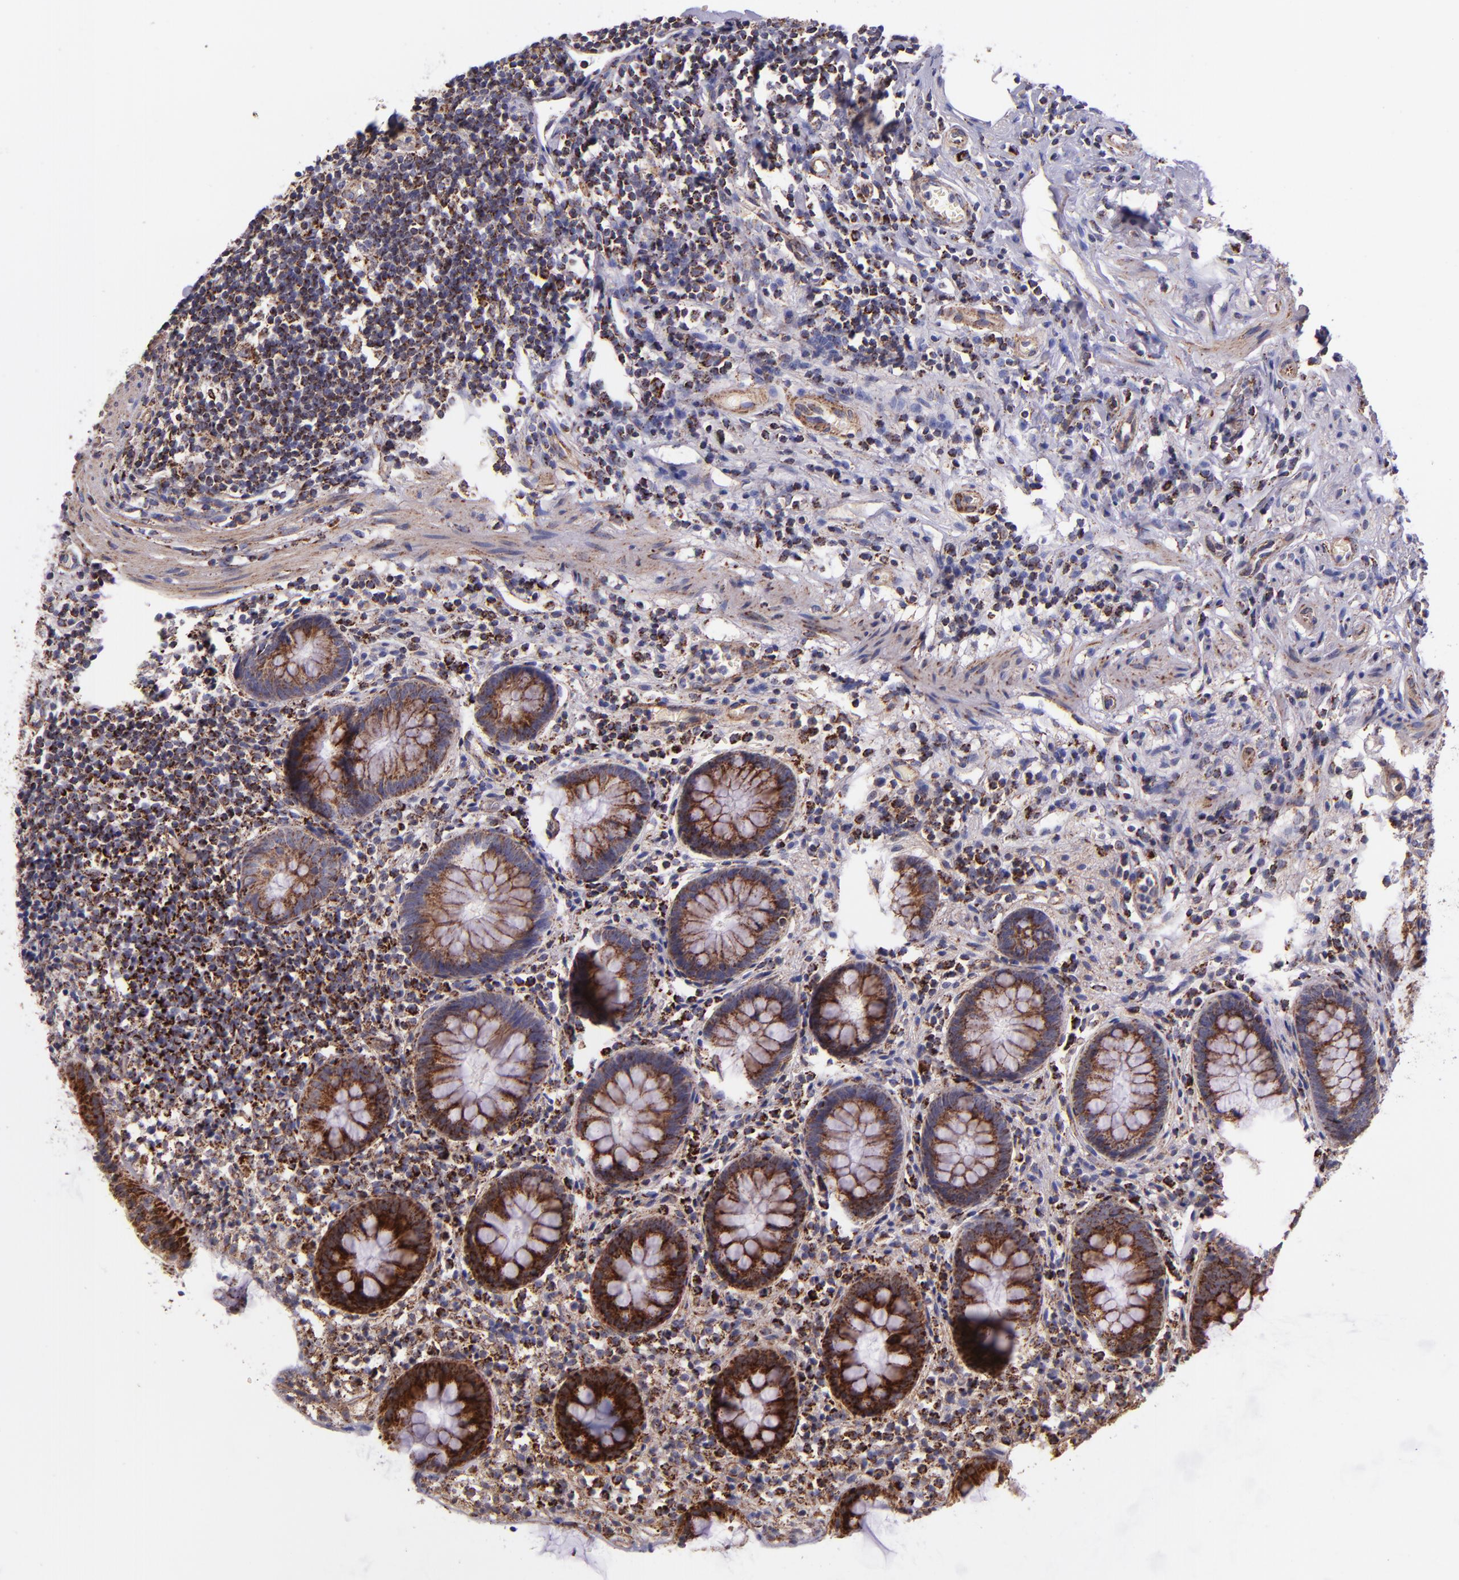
{"staining": {"intensity": "moderate", "quantity": ">75%", "location": "cytoplasmic/membranous"}, "tissue": "appendix", "cell_type": "Glandular cells", "image_type": "normal", "snomed": [{"axis": "morphology", "description": "Normal tissue, NOS"}, {"axis": "topography", "description": "Appendix"}], "caption": "A high-resolution photomicrograph shows immunohistochemistry (IHC) staining of normal appendix, which exhibits moderate cytoplasmic/membranous expression in approximately >75% of glandular cells.", "gene": "IDH3G", "patient": {"sex": "male", "age": 38}}